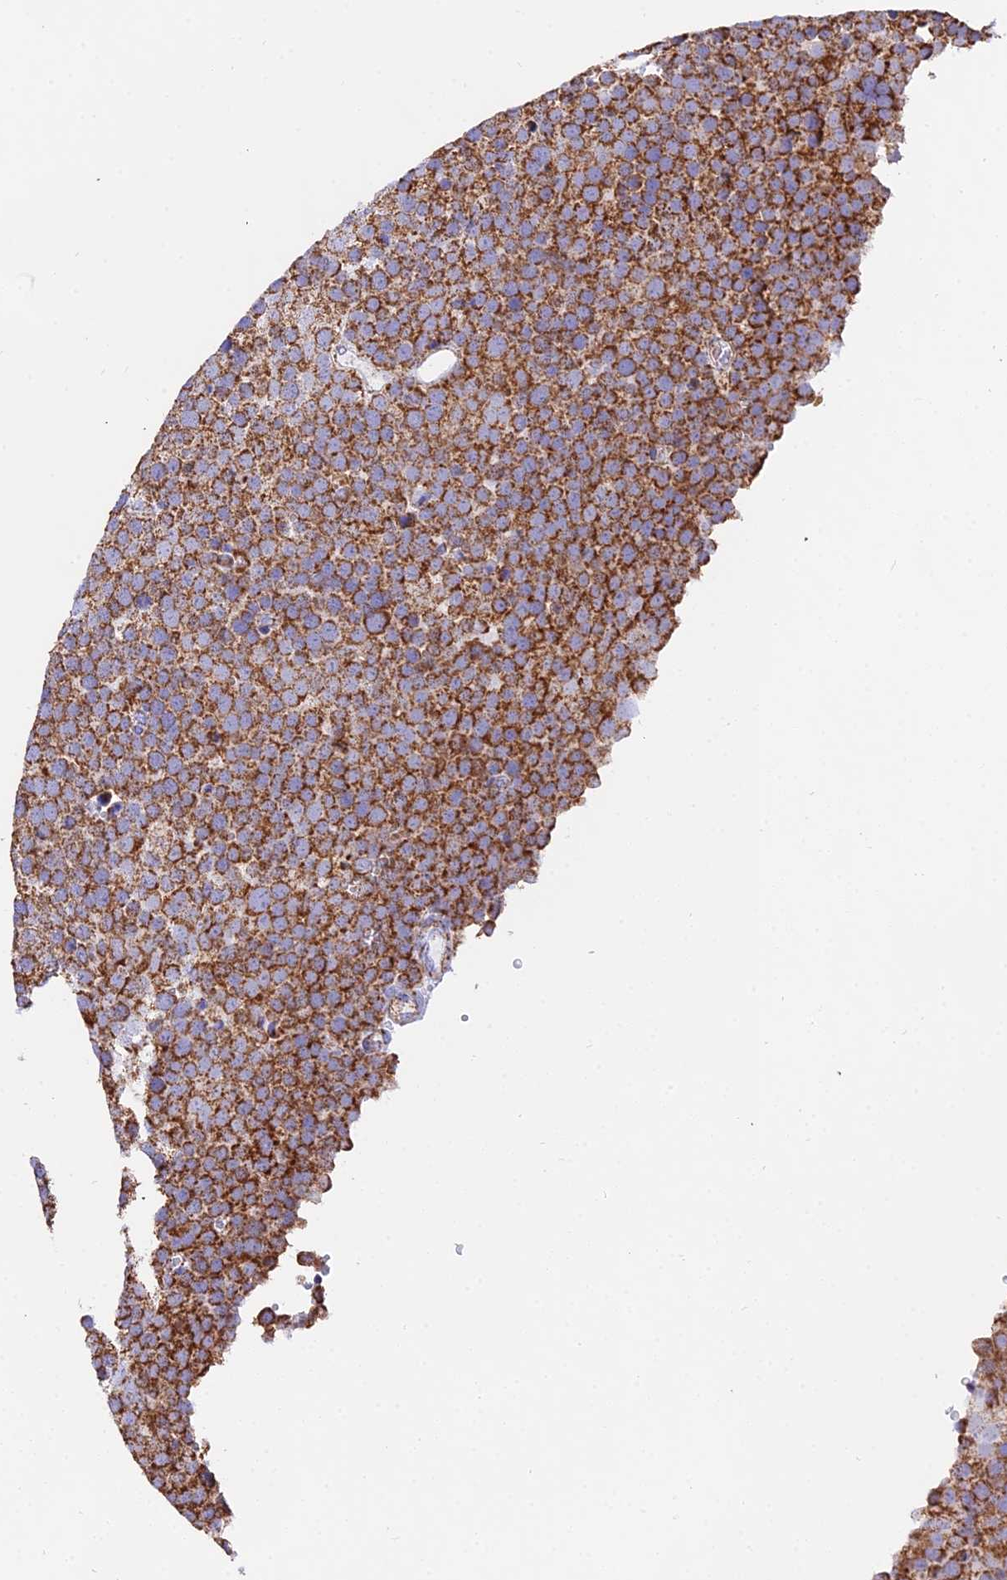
{"staining": {"intensity": "moderate", "quantity": ">75%", "location": "cytoplasmic/membranous"}, "tissue": "testis cancer", "cell_type": "Tumor cells", "image_type": "cancer", "snomed": [{"axis": "morphology", "description": "Seminoma, NOS"}, {"axis": "topography", "description": "Testis"}], "caption": "Human testis cancer stained for a protein (brown) reveals moderate cytoplasmic/membranous positive staining in about >75% of tumor cells.", "gene": "ATP5PD", "patient": {"sex": "male", "age": 71}}